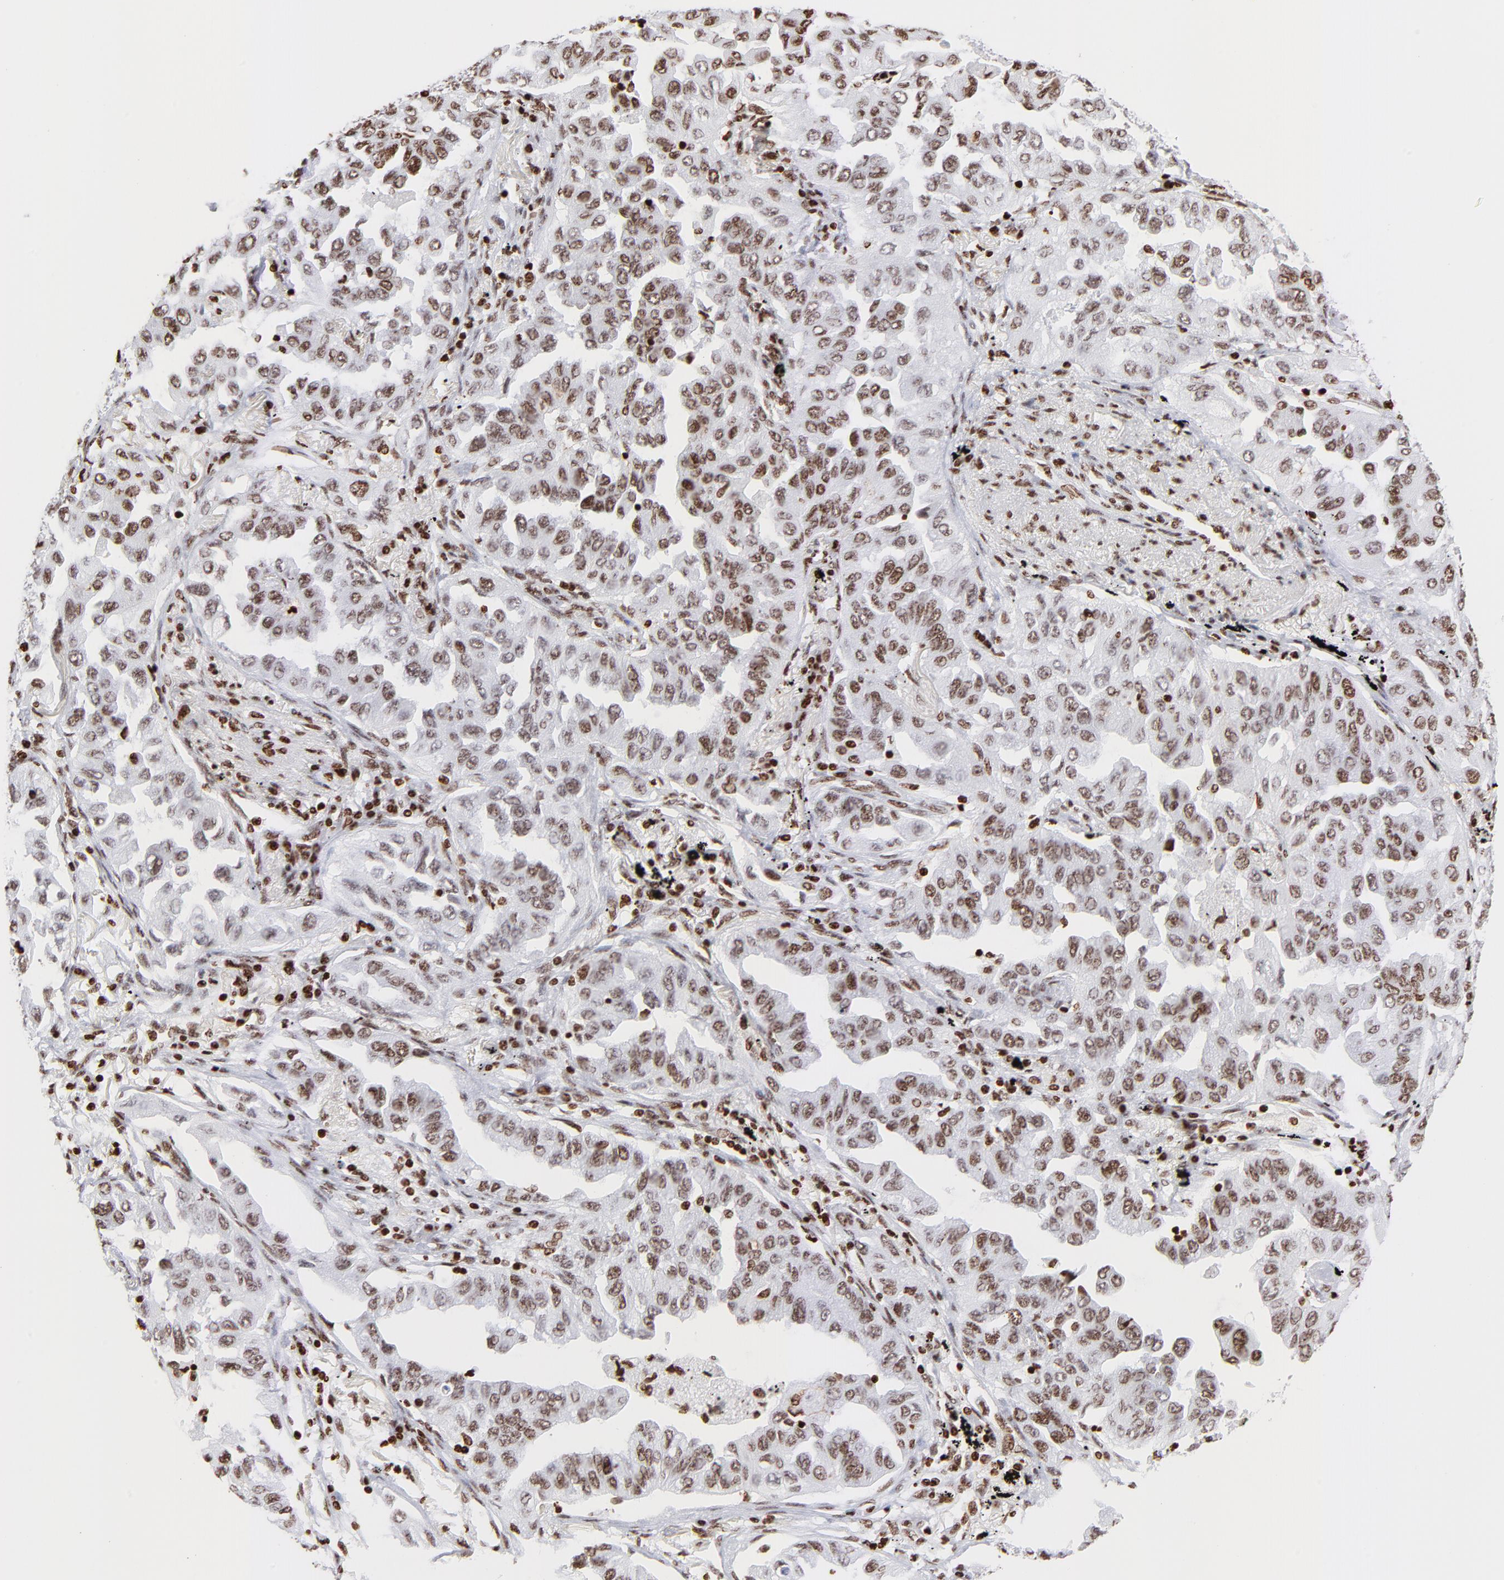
{"staining": {"intensity": "moderate", "quantity": ">75%", "location": "nuclear"}, "tissue": "lung cancer", "cell_type": "Tumor cells", "image_type": "cancer", "snomed": [{"axis": "morphology", "description": "Adenocarcinoma, NOS"}, {"axis": "topography", "description": "Lung"}], "caption": "Moderate nuclear expression is present in approximately >75% of tumor cells in adenocarcinoma (lung).", "gene": "RTL4", "patient": {"sex": "female", "age": 65}}